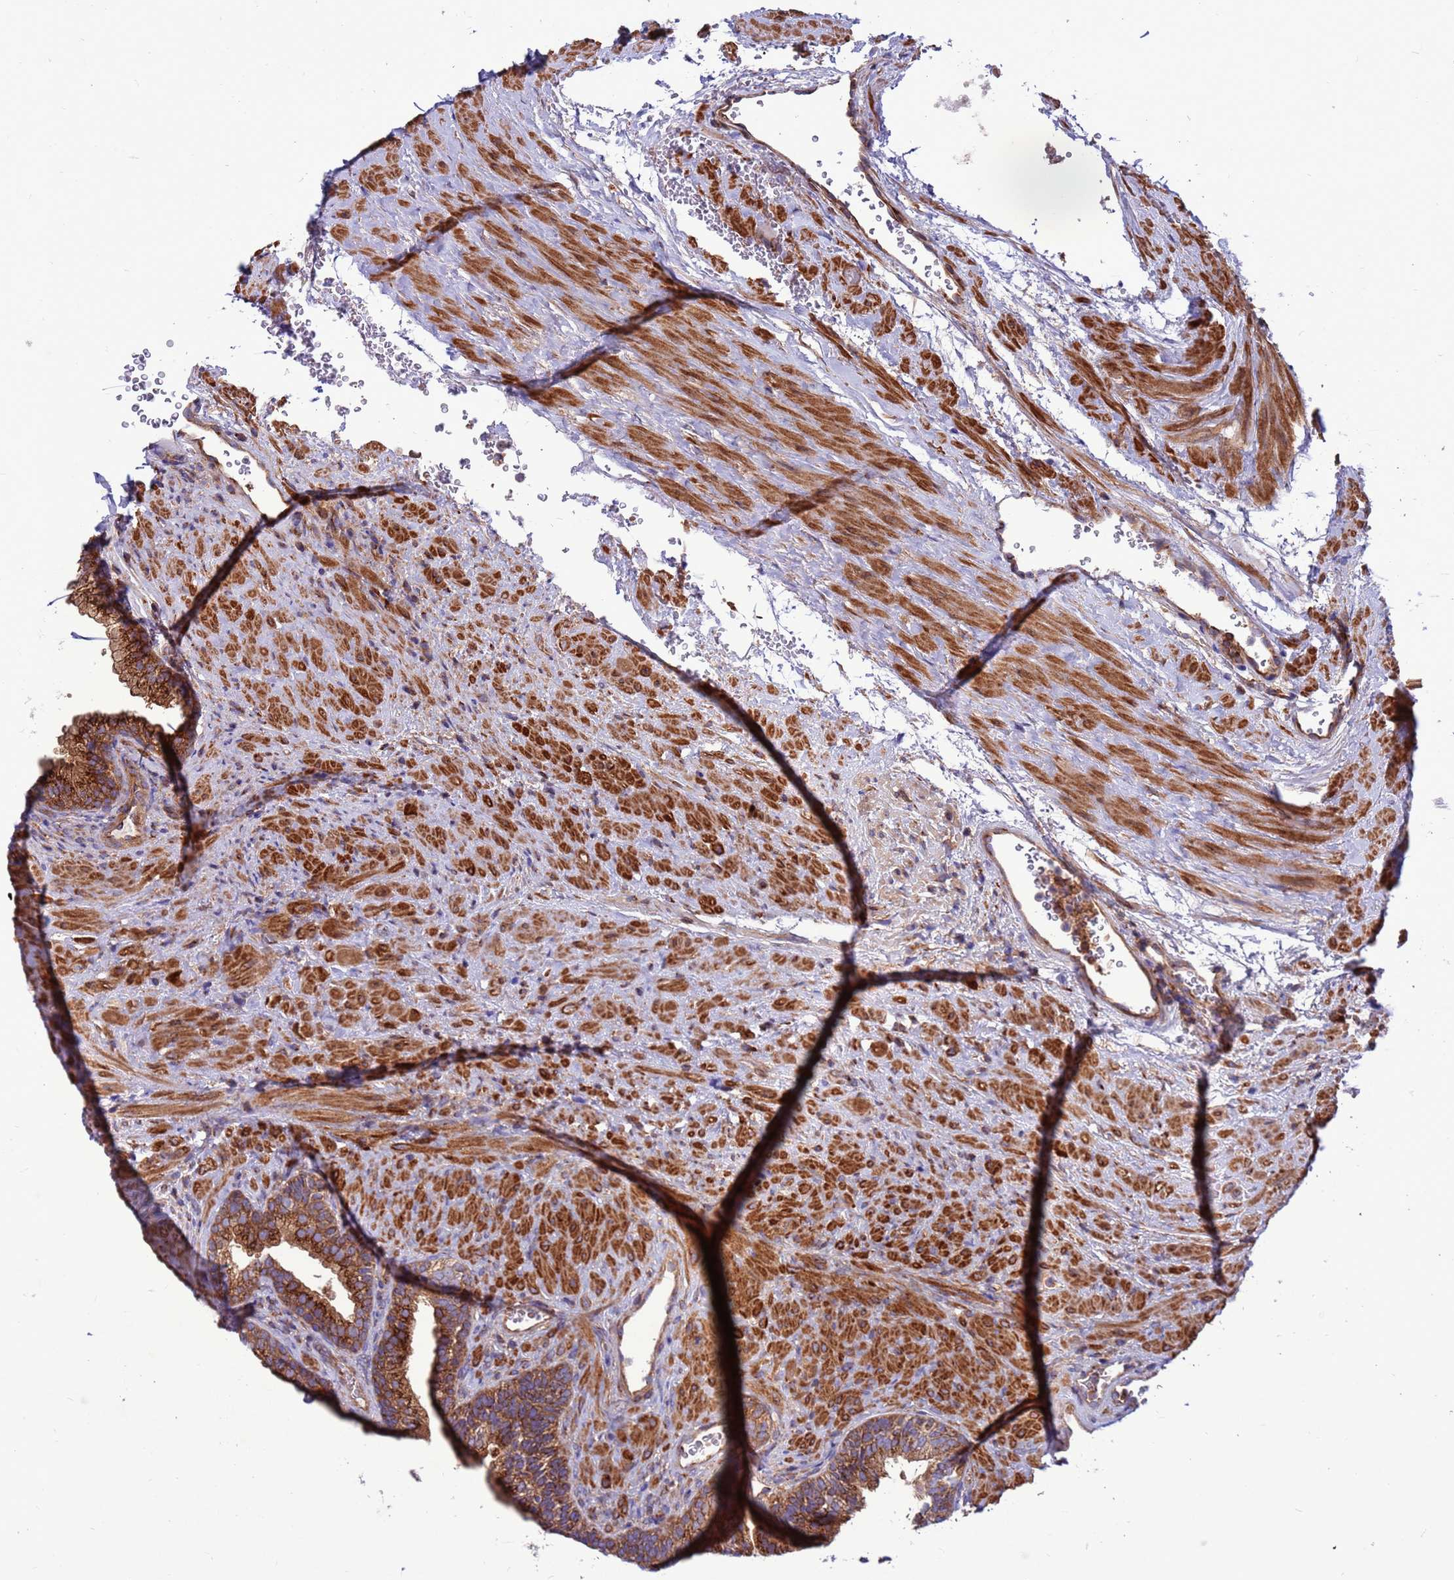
{"staining": {"intensity": "moderate", "quantity": ">75%", "location": "cytoplasmic/membranous"}, "tissue": "prostate", "cell_type": "Glandular cells", "image_type": "normal", "snomed": [{"axis": "morphology", "description": "Normal tissue, NOS"}, {"axis": "topography", "description": "Prostate"}], "caption": "A medium amount of moderate cytoplasmic/membranous staining is identified in approximately >75% of glandular cells in benign prostate.", "gene": "ZC3HAV1", "patient": {"sex": "male", "age": 76}}